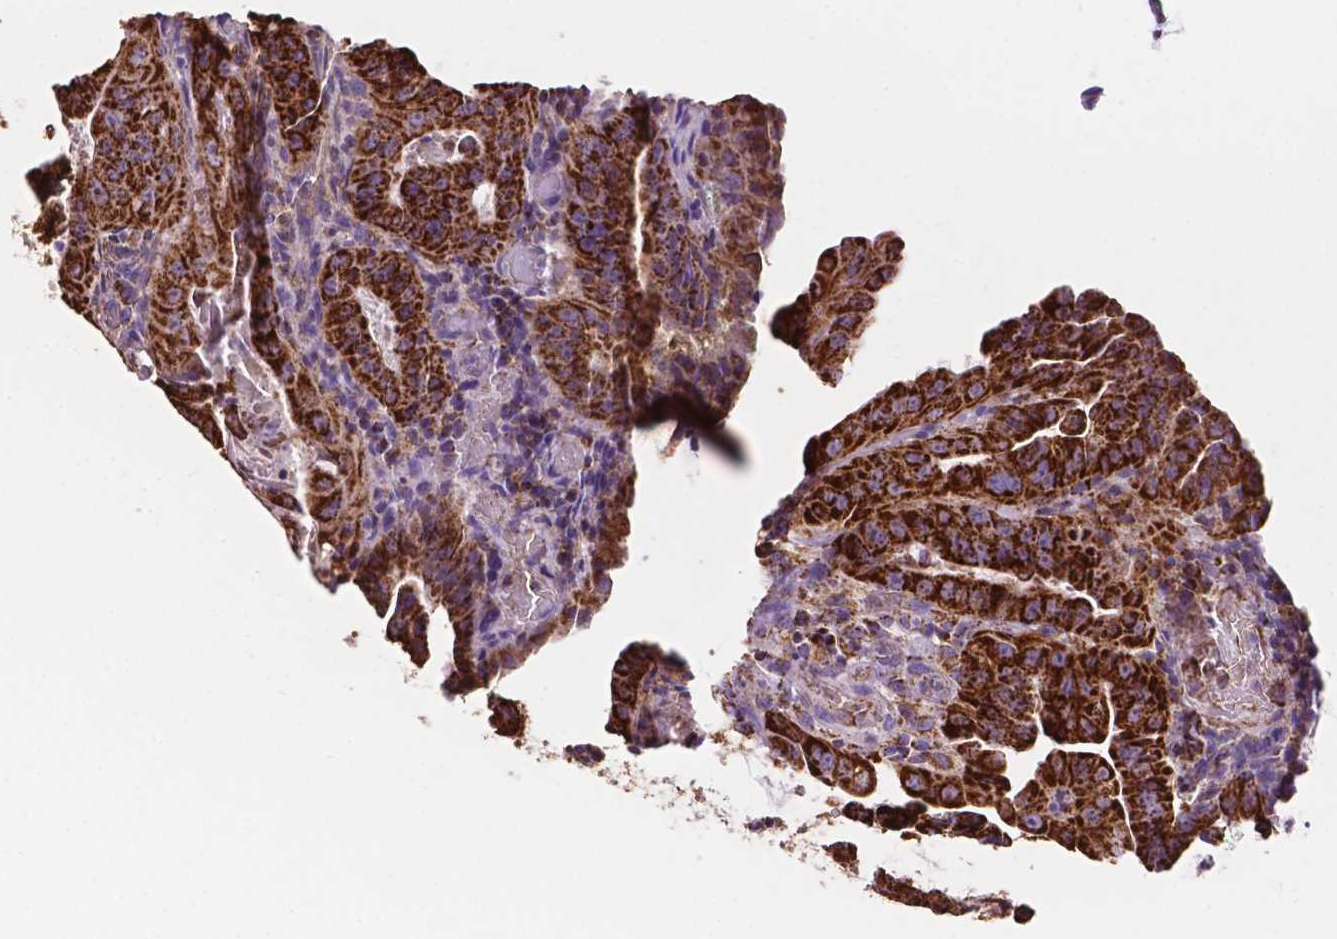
{"staining": {"intensity": "strong", "quantity": ">75%", "location": "cytoplasmic/membranous"}, "tissue": "colorectal cancer", "cell_type": "Tumor cells", "image_type": "cancer", "snomed": [{"axis": "morphology", "description": "Adenocarcinoma, NOS"}, {"axis": "topography", "description": "Colon"}], "caption": "Protein expression analysis of colorectal cancer (adenocarcinoma) demonstrates strong cytoplasmic/membranous staining in approximately >75% of tumor cells.", "gene": "HSPD1", "patient": {"sex": "male", "age": 33}}